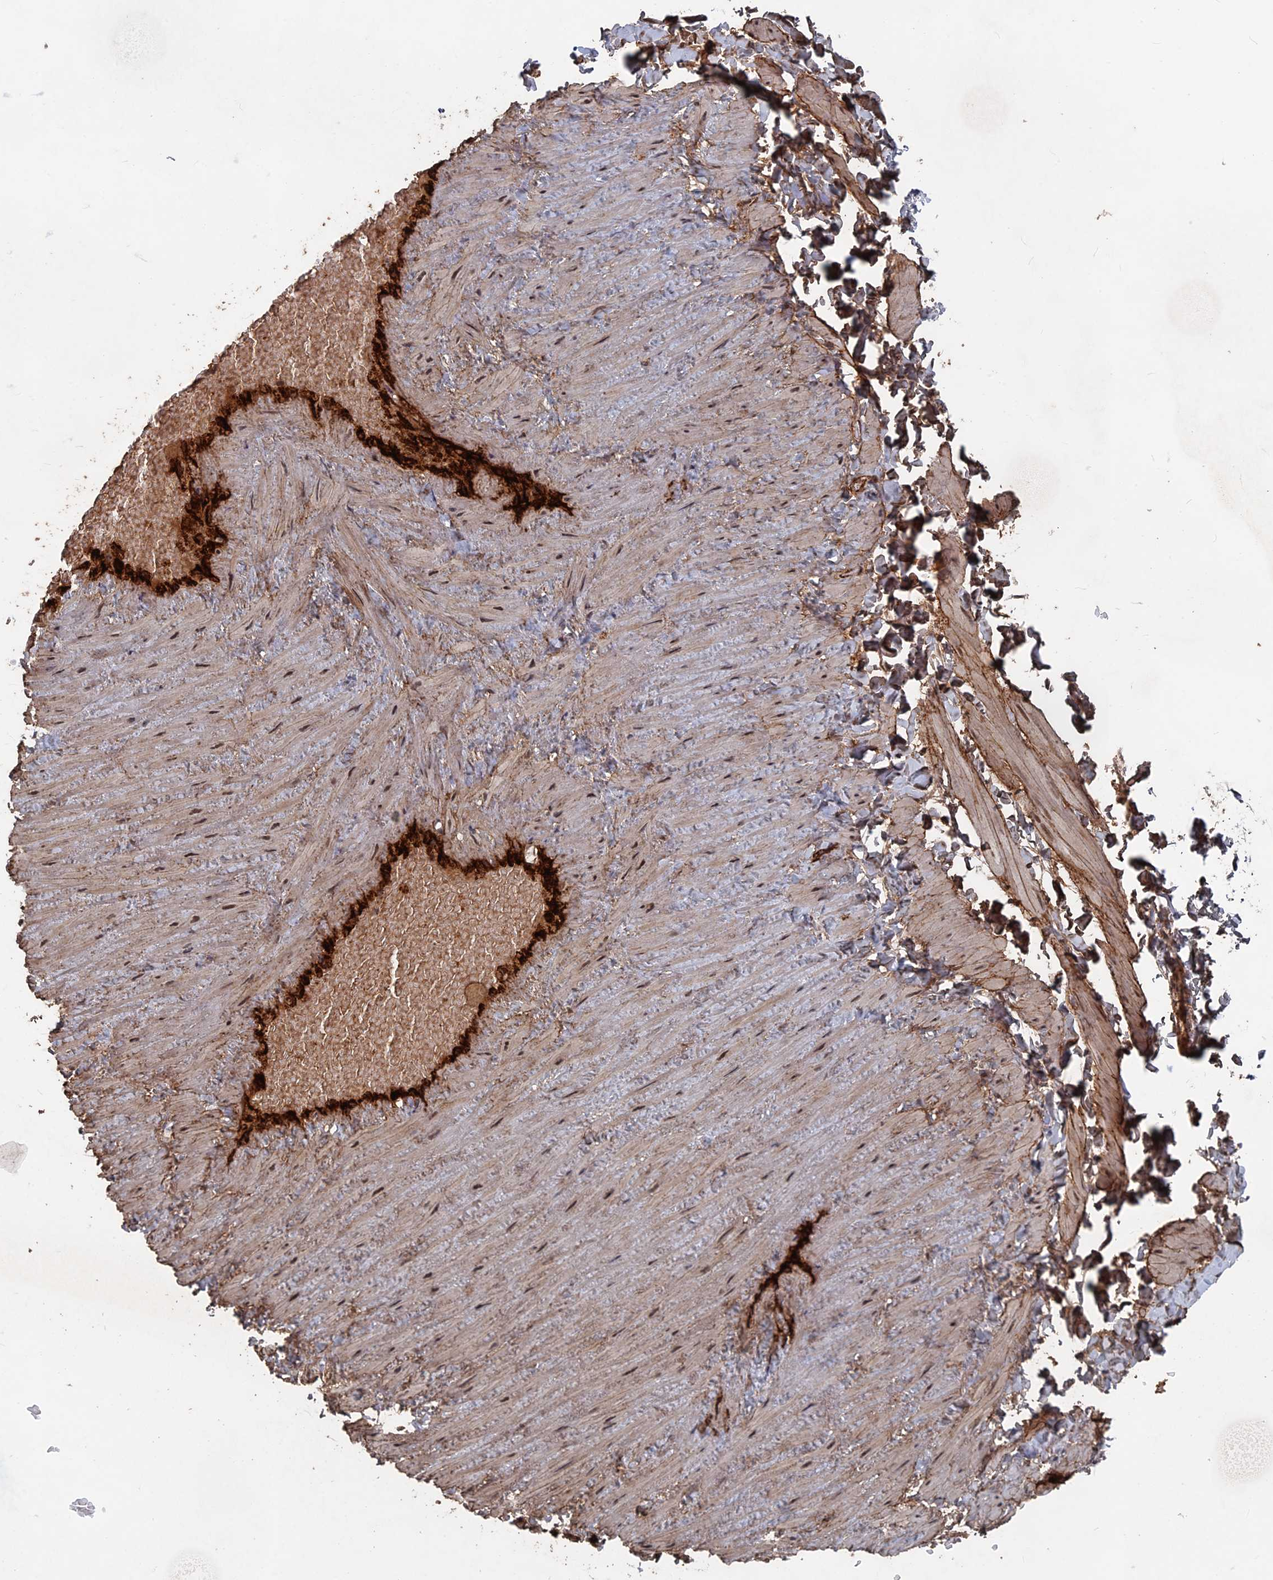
{"staining": {"intensity": "strong", "quantity": ">75%", "location": "cytoplasmic/membranous"}, "tissue": "adipose tissue", "cell_type": "Adipocytes", "image_type": "normal", "snomed": [{"axis": "morphology", "description": "Normal tissue, NOS"}, {"axis": "topography", "description": "Adipose tissue"}, {"axis": "topography", "description": "Vascular tissue"}, {"axis": "topography", "description": "Peripheral nerve tissue"}], "caption": "This is a histology image of immunohistochemistry staining of unremarkable adipose tissue, which shows strong staining in the cytoplasmic/membranous of adipocytes.", "gene": "SH3D21", "patient": {"sex": "male", "age": 25}}